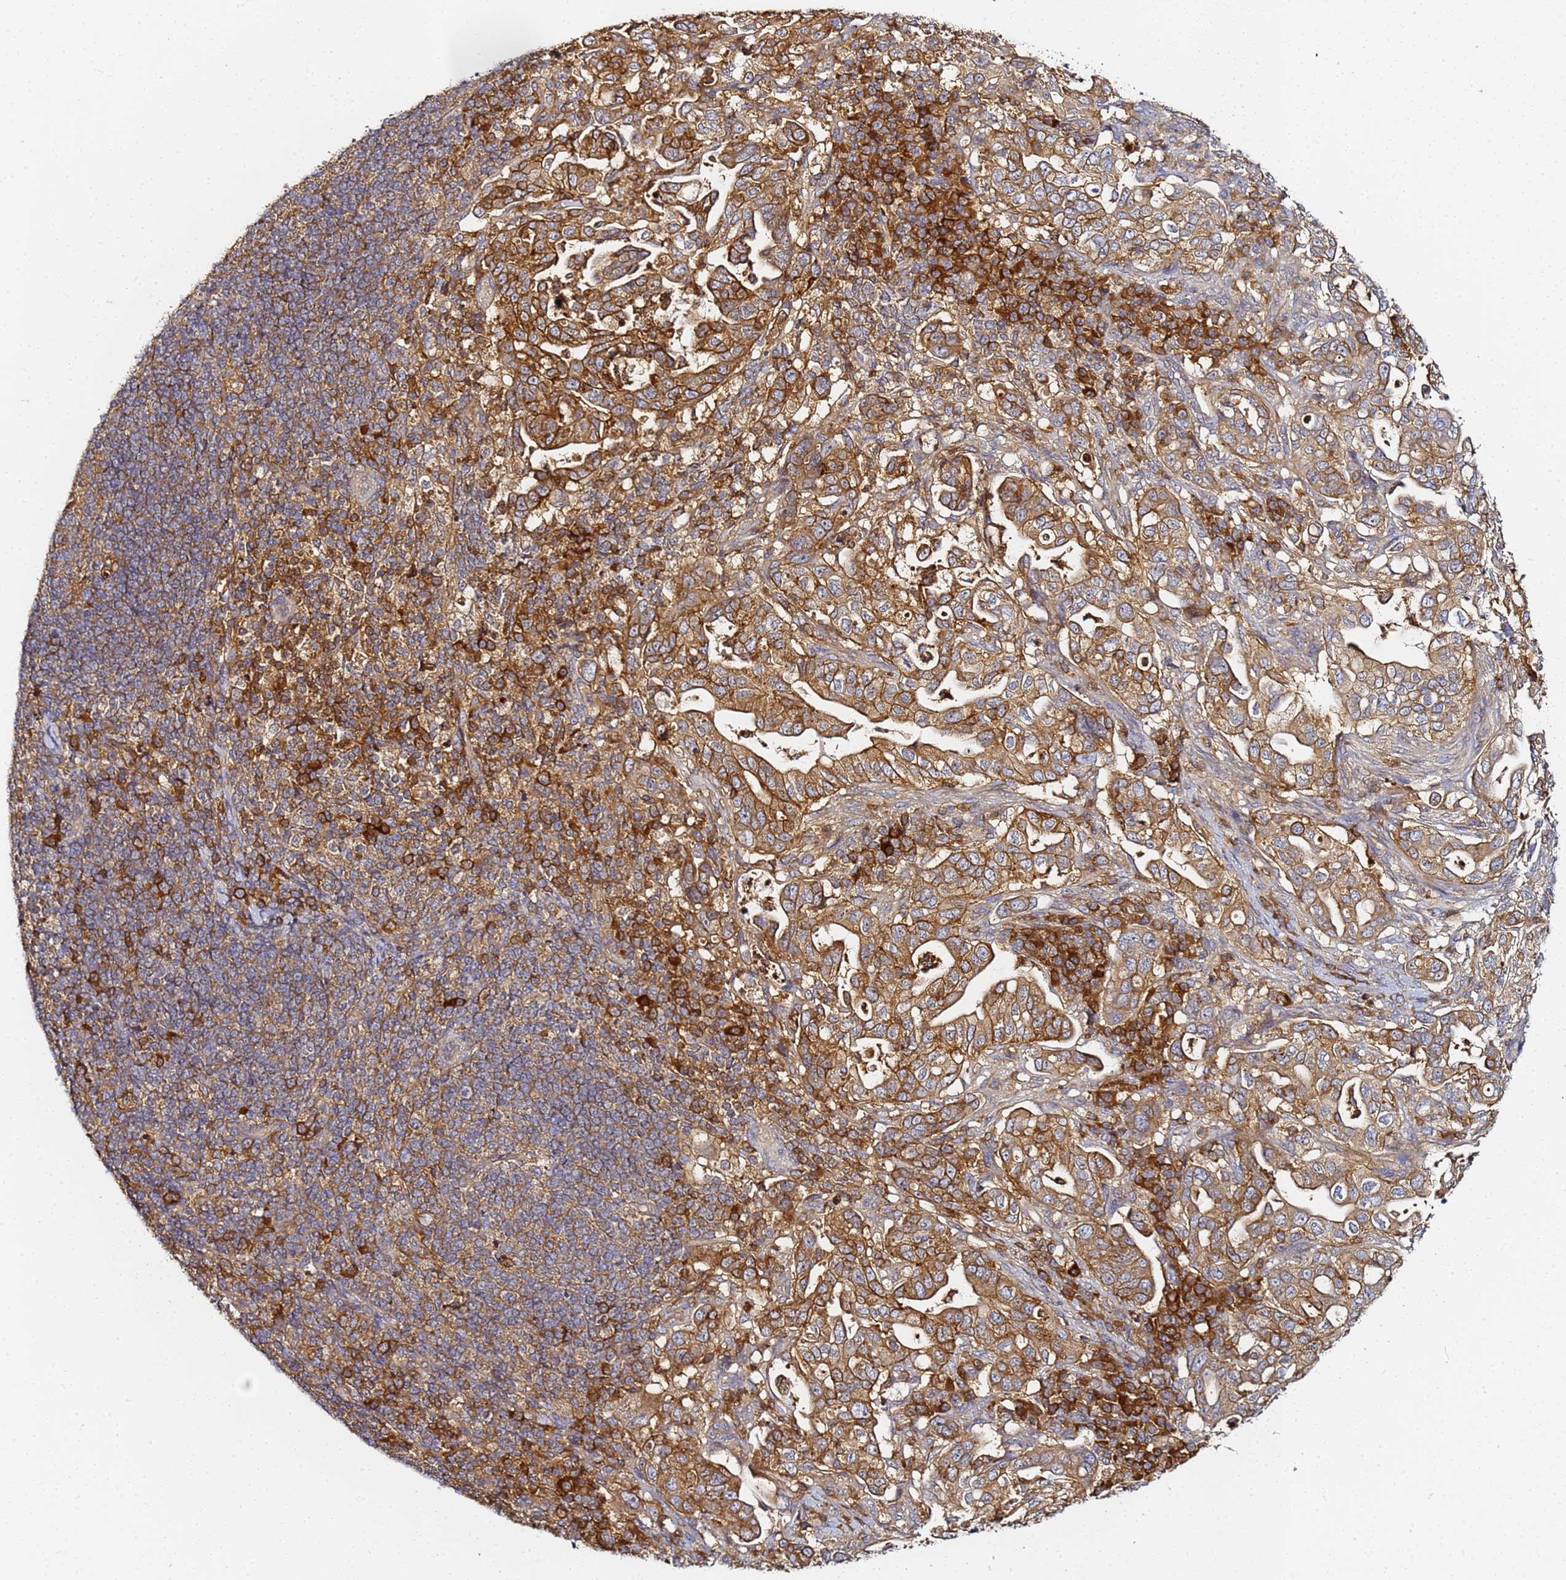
{"staining": {"intensity": "moderate", "quantity": ">75%", "location": "cytoplasmic/membranous"}, "tissue": "pancreatic cancer", "cell_type": "Tumor cells", "image_type": "cancer", "snomed": [{"axis": "morphology", "description": "Normal tissue, NOS"}, {"axis": "morphology", "description": "Adenocarcinoma, NOS"}, {"axis": "topography", "description": "Lymph node"}, {"axis": "topography", "description": "Pancreas"}], "caption": "IHC staining of pancreatic cancer, which shows medium levels of moderate cytoplasmic/membranous staining in about >75% of tumor cells indicating moderate cytoplasmic/membranous protein staining. The staining was performed using DAB (brown) for protein detection and nuclei were counterstained in hematoxylin (blue).", "gene": "LRRC69", "patient": {"sex": "female", "age": 67}}